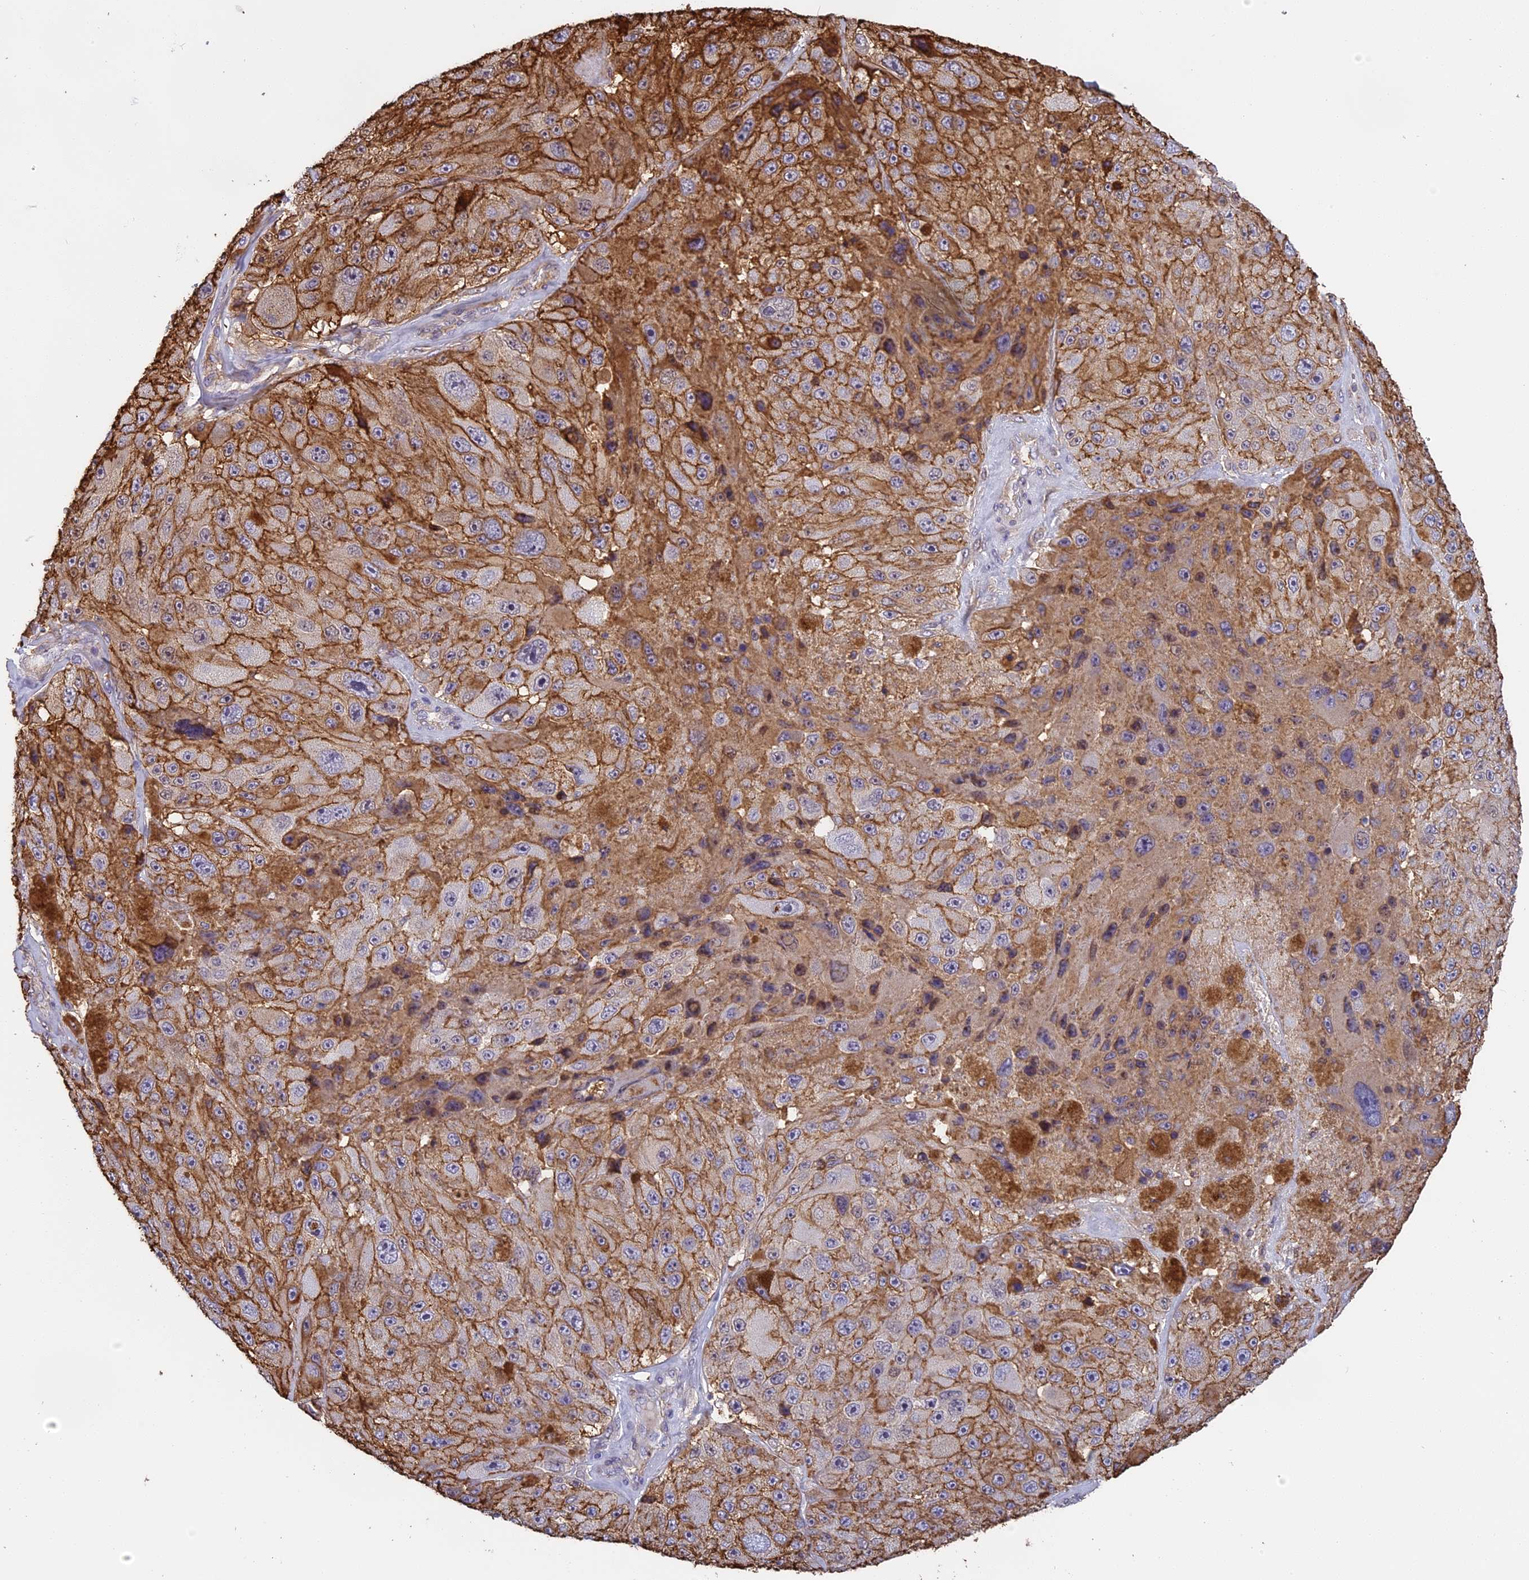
{"staining": {"intensity": "moderate", "quantity": ">75%", "location": "cytoplasmic/membranous,nuclear"}, "tissue": "melanoma", "cell_type": "Tumor cells", "image_type": "cancer", "snomed": [{"axis": "morphology", "description": "Malignant melanoma, Metastatic site"}, {"axis": "topography", "description": "Lymph node"}], "caption": "Immunohistochemical staining of malignant melanoma (metastatic site) reveals medium levels of moderate cytoplasmic/membranous and nuclear expression in about >75% of tumor cells.", "gene": "TMEM255B", "patient": {"sex": "male", "age": 62}}